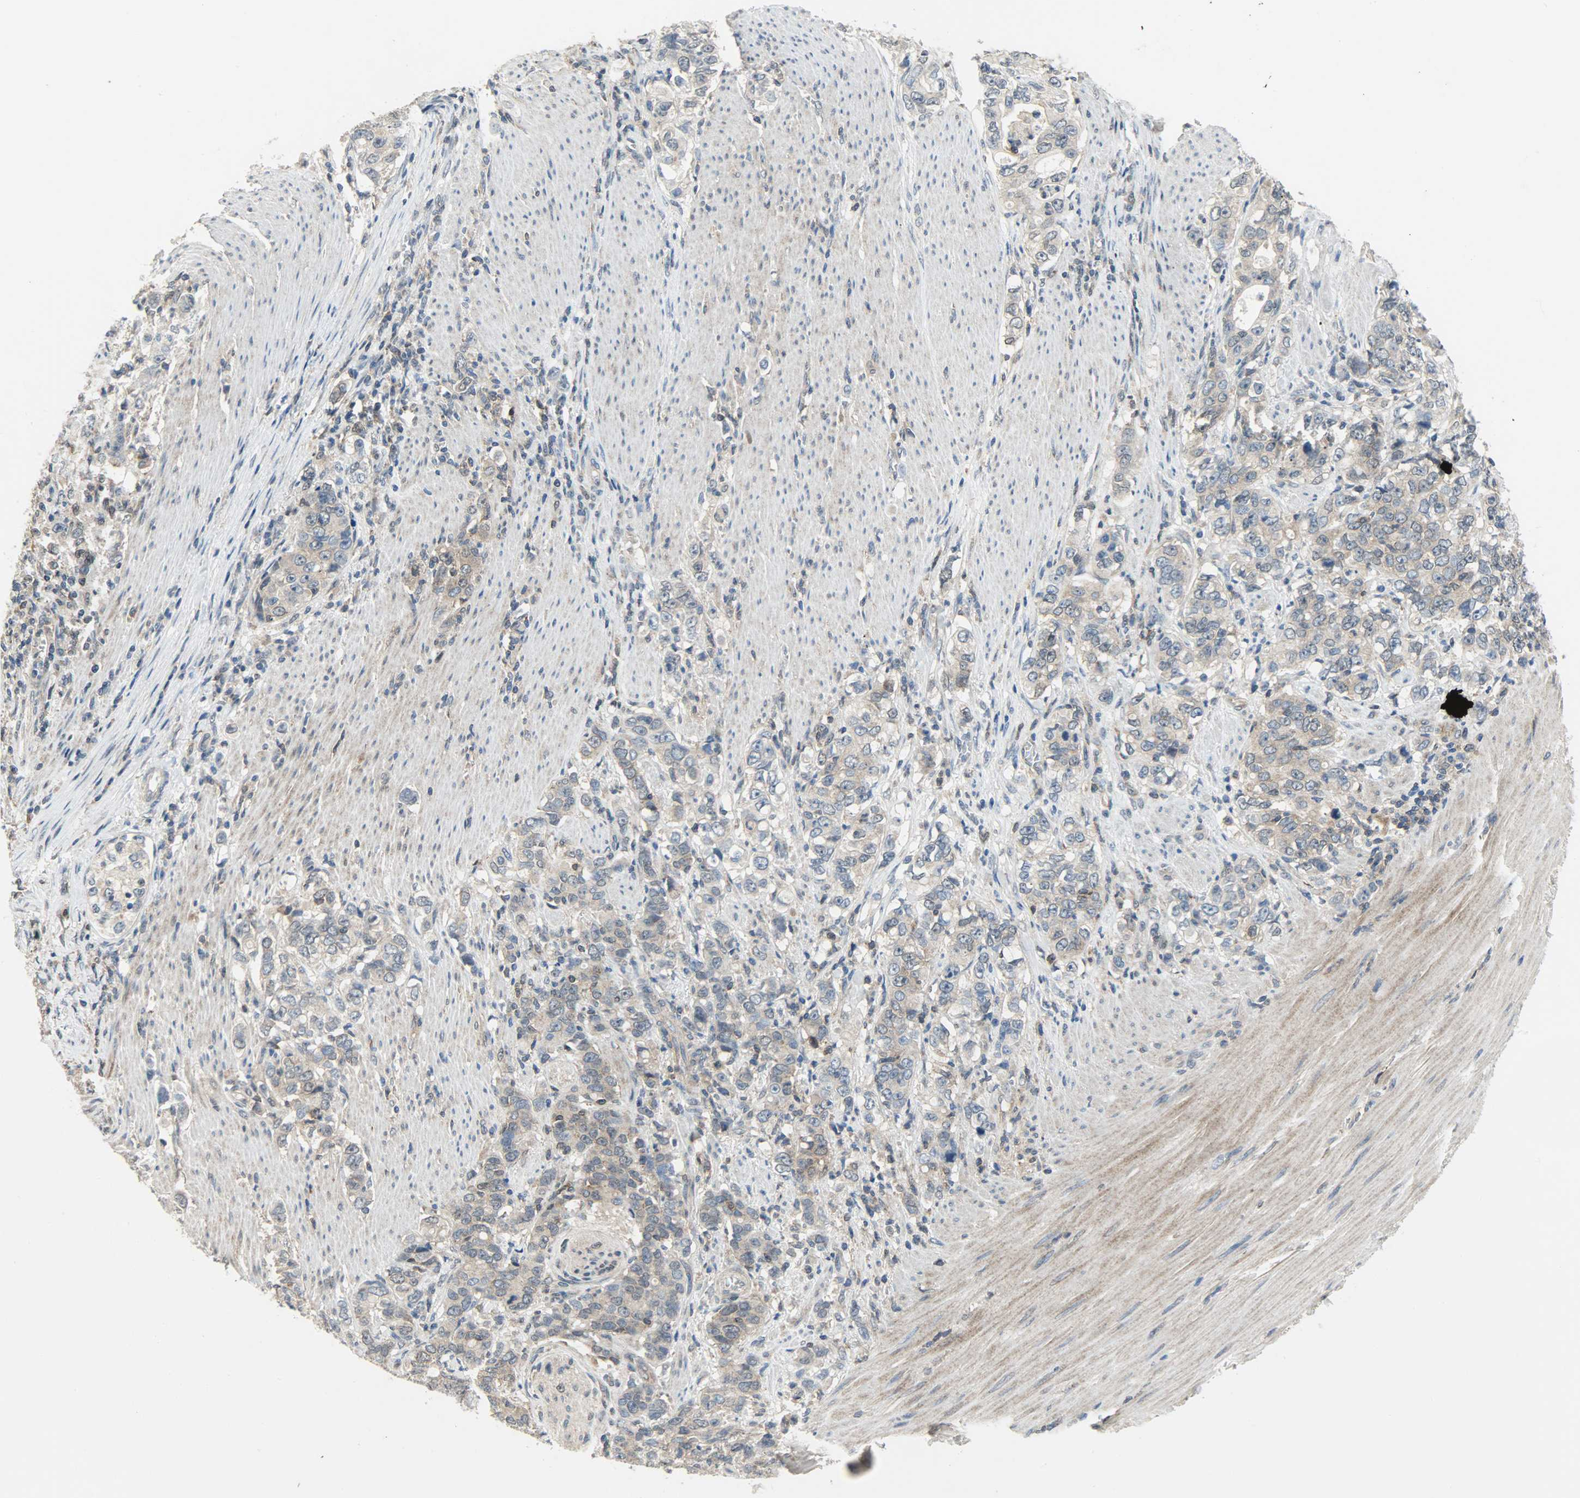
{"staining": {"intensity": "moderate", "quantity": "25%-75%", "location": "cytoplasmic/membranous"}, "tissue": "stomach cancer", "cell_type": "Tumor cells", "image_type": "cancer", "snomed": [{"axis": "morphology", "description": "Adenocarcinoma, NOS"}, {"axis": "topography", "description": "Stomach, lower"}], "caption": "Immunohistochemistry (IHC) of adenocarcinoma (stomach) exhibits medium levels of moderate cytoplasmic/membranous staining in about 25%-75% of tumor cells.", "gene": "TRIM21", "patient": {"sex": "female", "age": 72}}